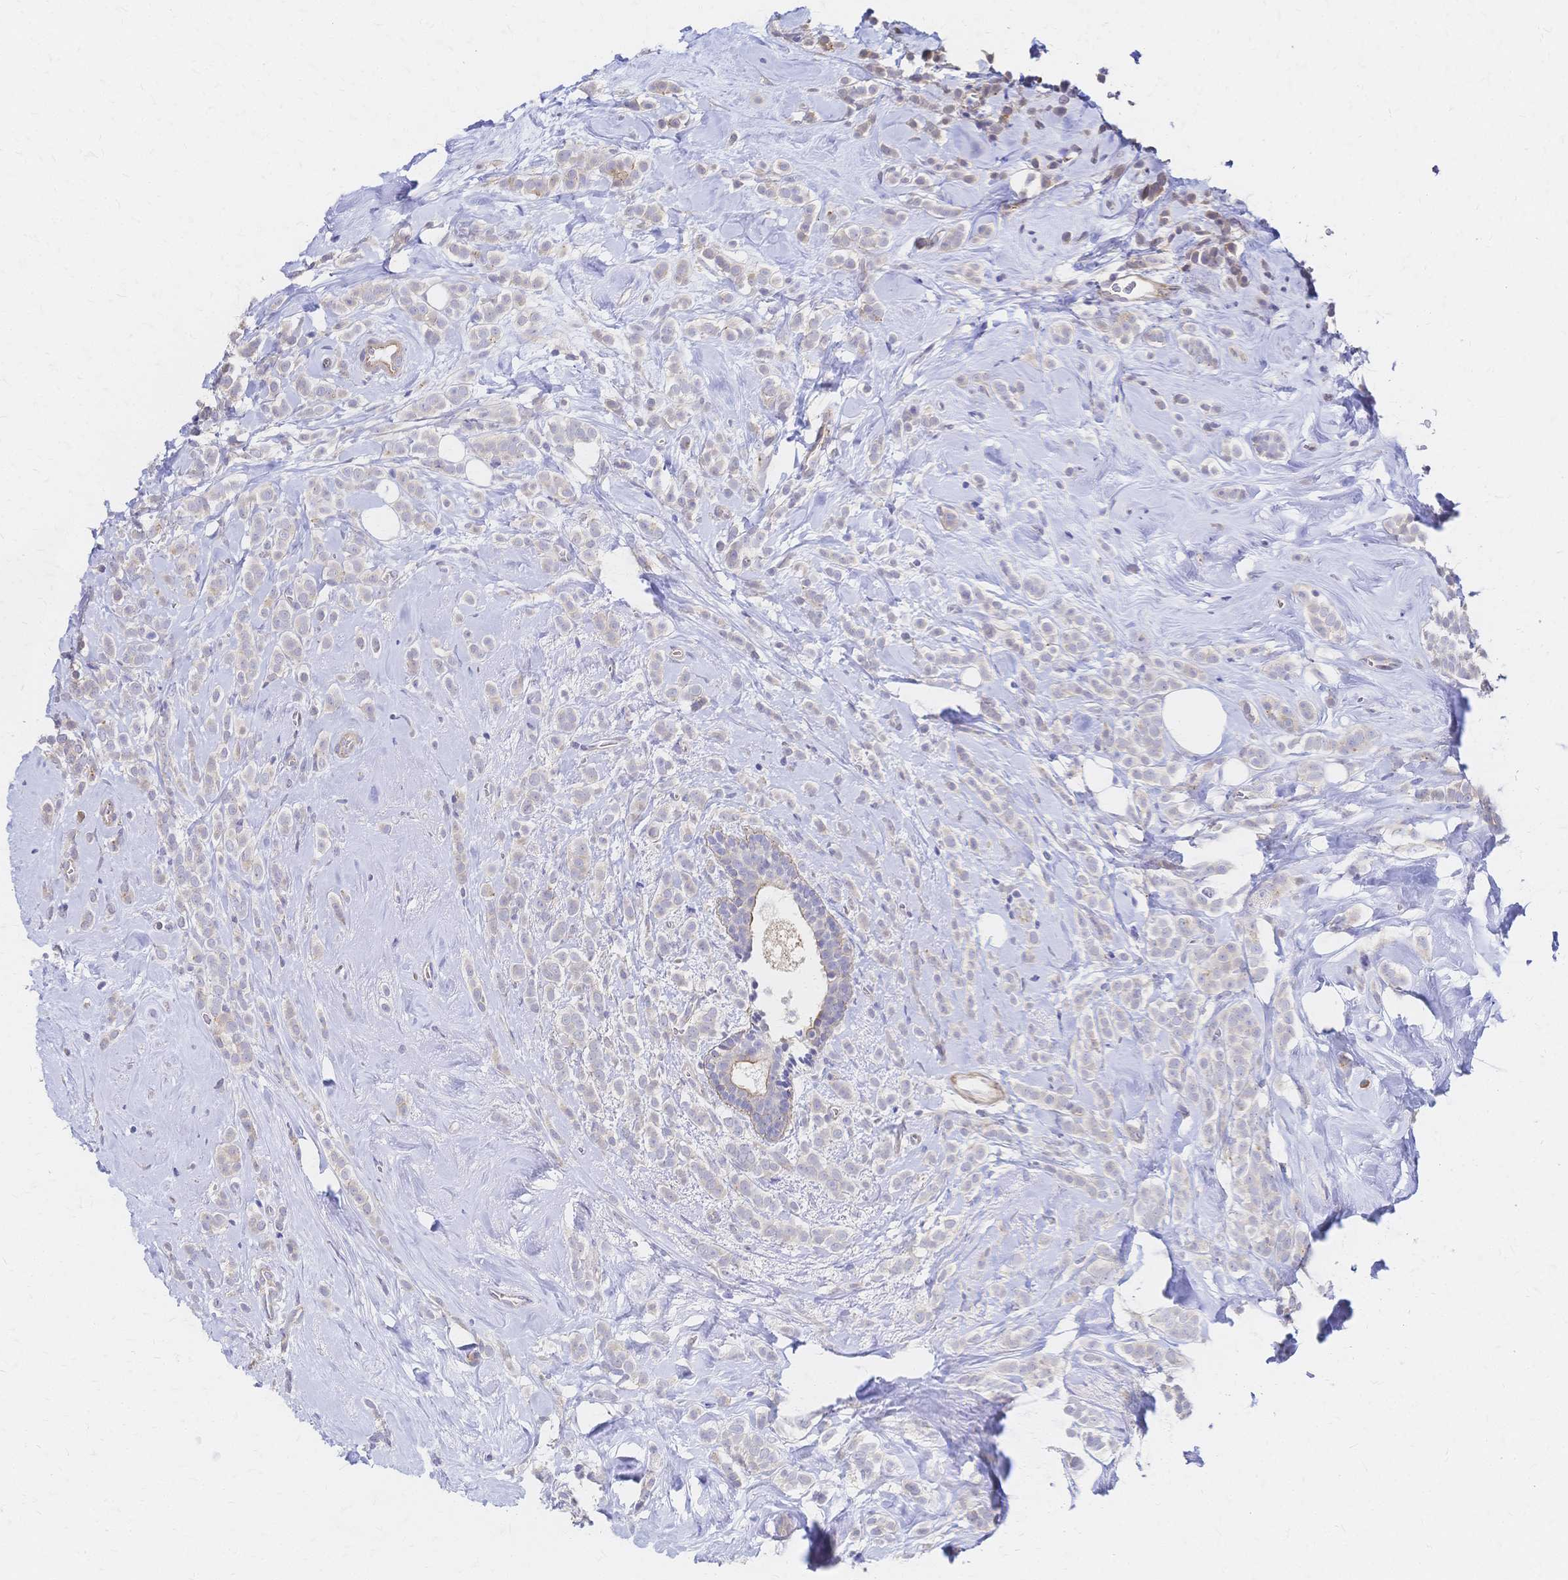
{"staining": {"intensity": "negative", "quantity": "none", "location": "none"}, "tissue": "breast cancer", "cell_type": "Tumor cells", "image_type": "cancer", "snomed": [{"axis": "morphology", "description": "Lobular carcinoma"}, {"axis": "topography", "description": "Breast"}], "caption": "This is an immunohistochemistry micrograph of breast lobular carcinoma. There is no staining in tumor cells.", "gene": "SLC5A1", "patient": {"sex": "female", "age": 49}}